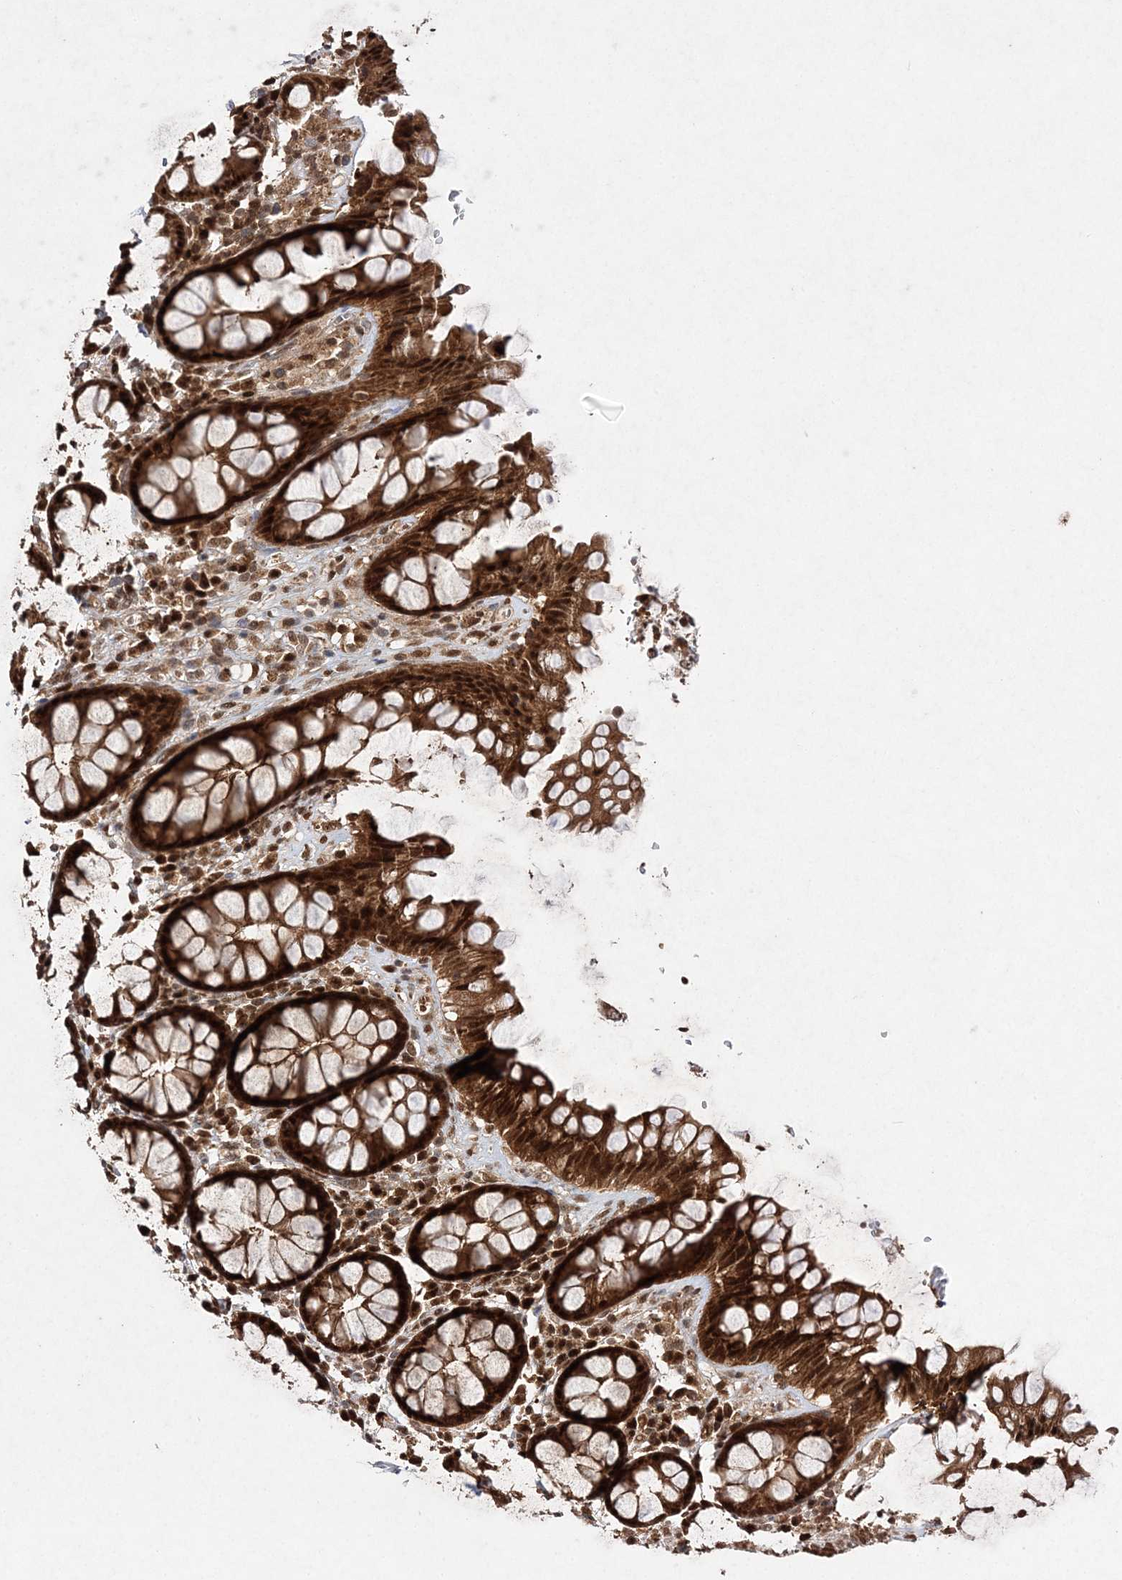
{"staining": {"intensity": "strong", "quantity": ">75%", "location": "cytoplasmic/membranous,nuclear"}, "tissue": "rectum", "cell_type": "Glandular cells", "image_type": "normal", "snomed": [{"axis": "morphology", "description": "Normal tissue, NOS"}, {"axis": "topography", "description": "Rectum"}], "caption": "A micrograph showing strong cytoplasmic/membranous,nuclear expression in about >75% of glandular cells in benign rectum, as visualized by brown immunohistochemical staining.", "gene": "NIF3L1", "patient": {"sex": "male", "age": 64}}